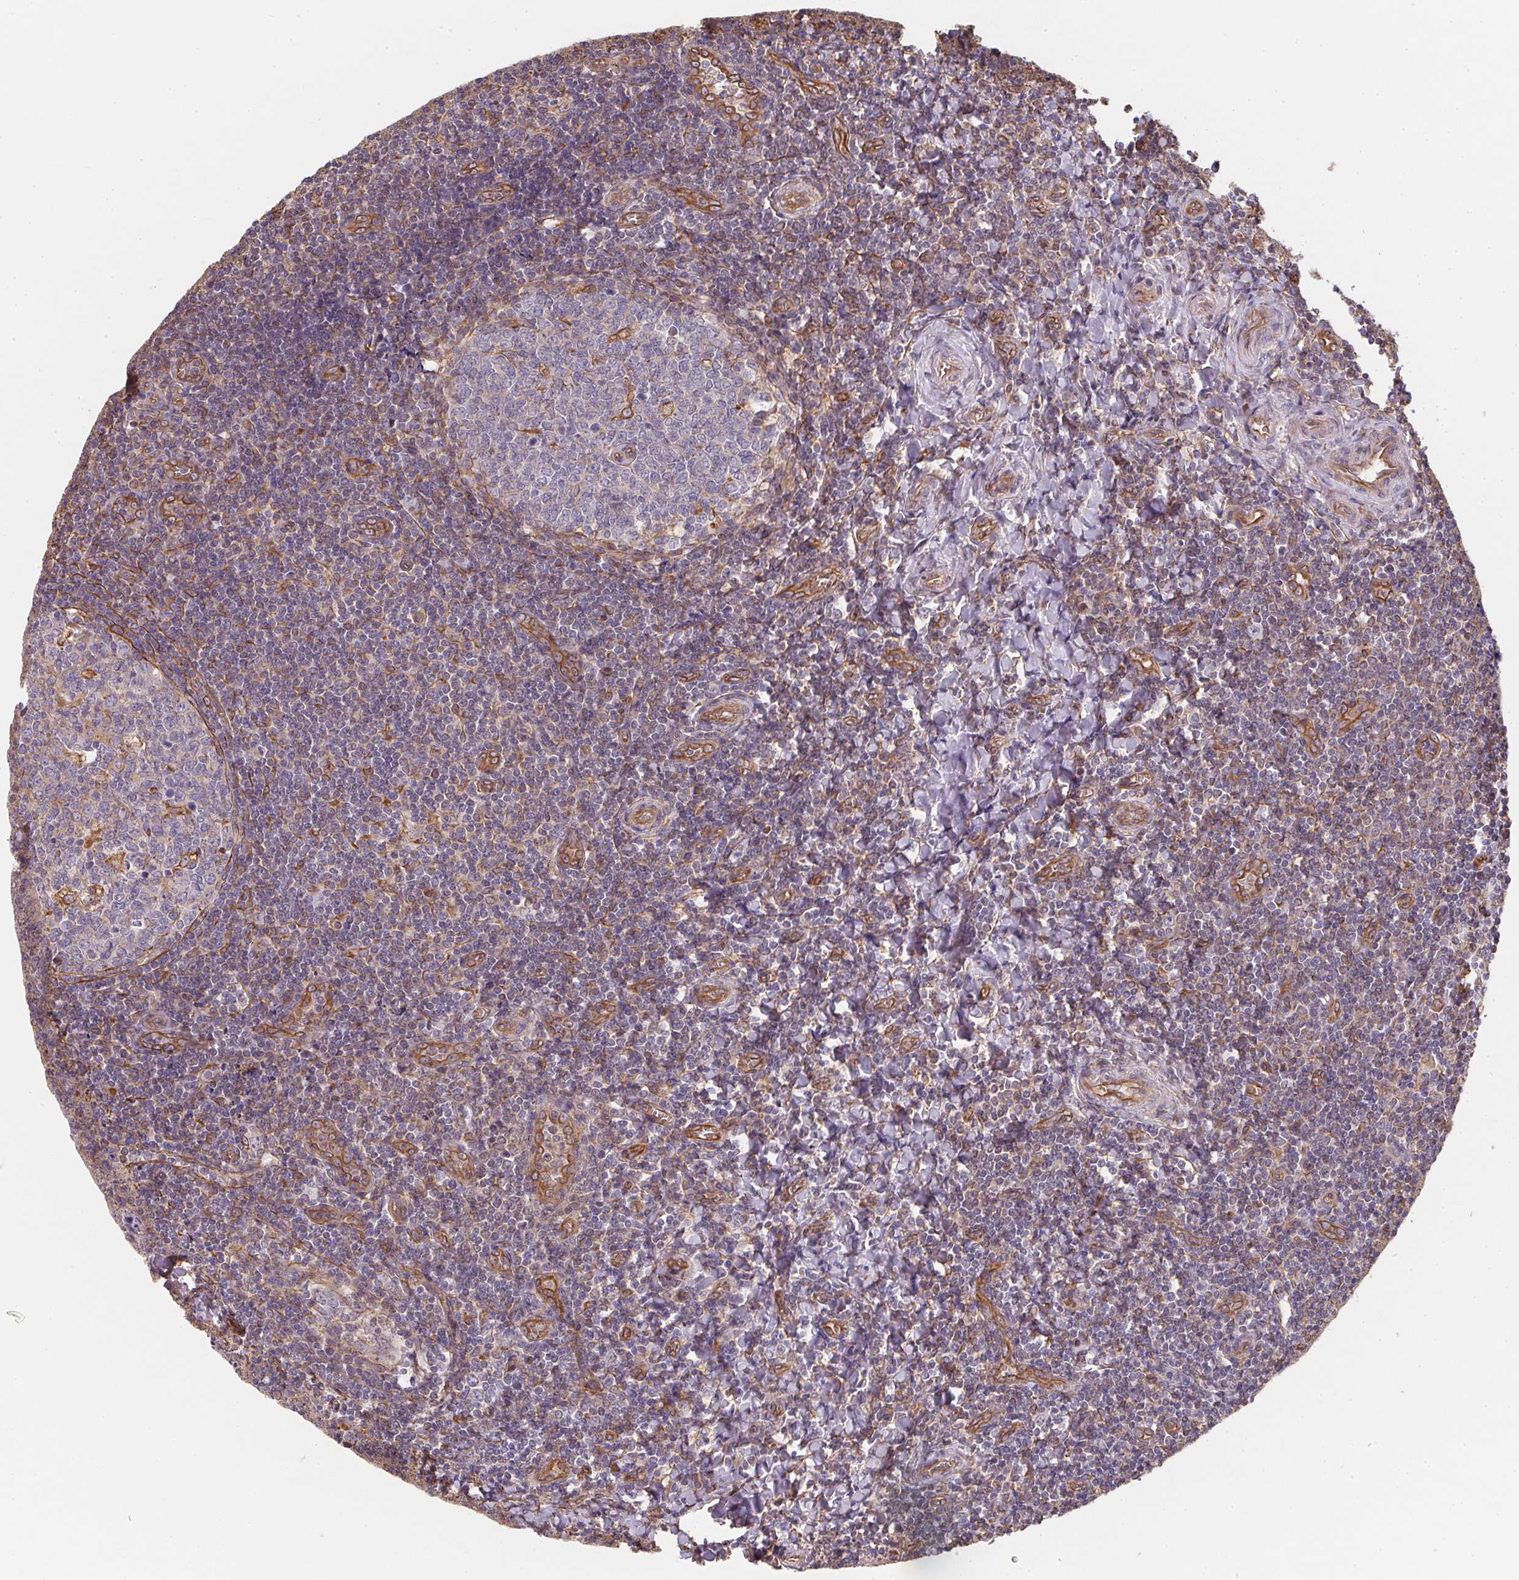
{"staining": {"intensity": "moderate", "quantity": "<25%", "location": "cytoplasmic/membranous"}, "tissue": "tonsil", "cell_type": "Germinal center cells", "image_type": "normal", "snomed": [{"axis": "morphology", "description": "Normal tissue, NOS"}, {"axis": "morphology", "description": "Inflammation, NOS"}, {"axis": "topography", "description": "Tonsil"}], "caption": "High-magnification brightfield microscopy of unremarkable tonsil stained with DAB (brown) and counterstained with hematoxylin (blue). germinal center cells exhibit moderate cytoplasmic/membranous positivity is present in approximately<25% of cells.", "gene": "TBKBP1", "patient": {"sex": "female", "age": 31}}